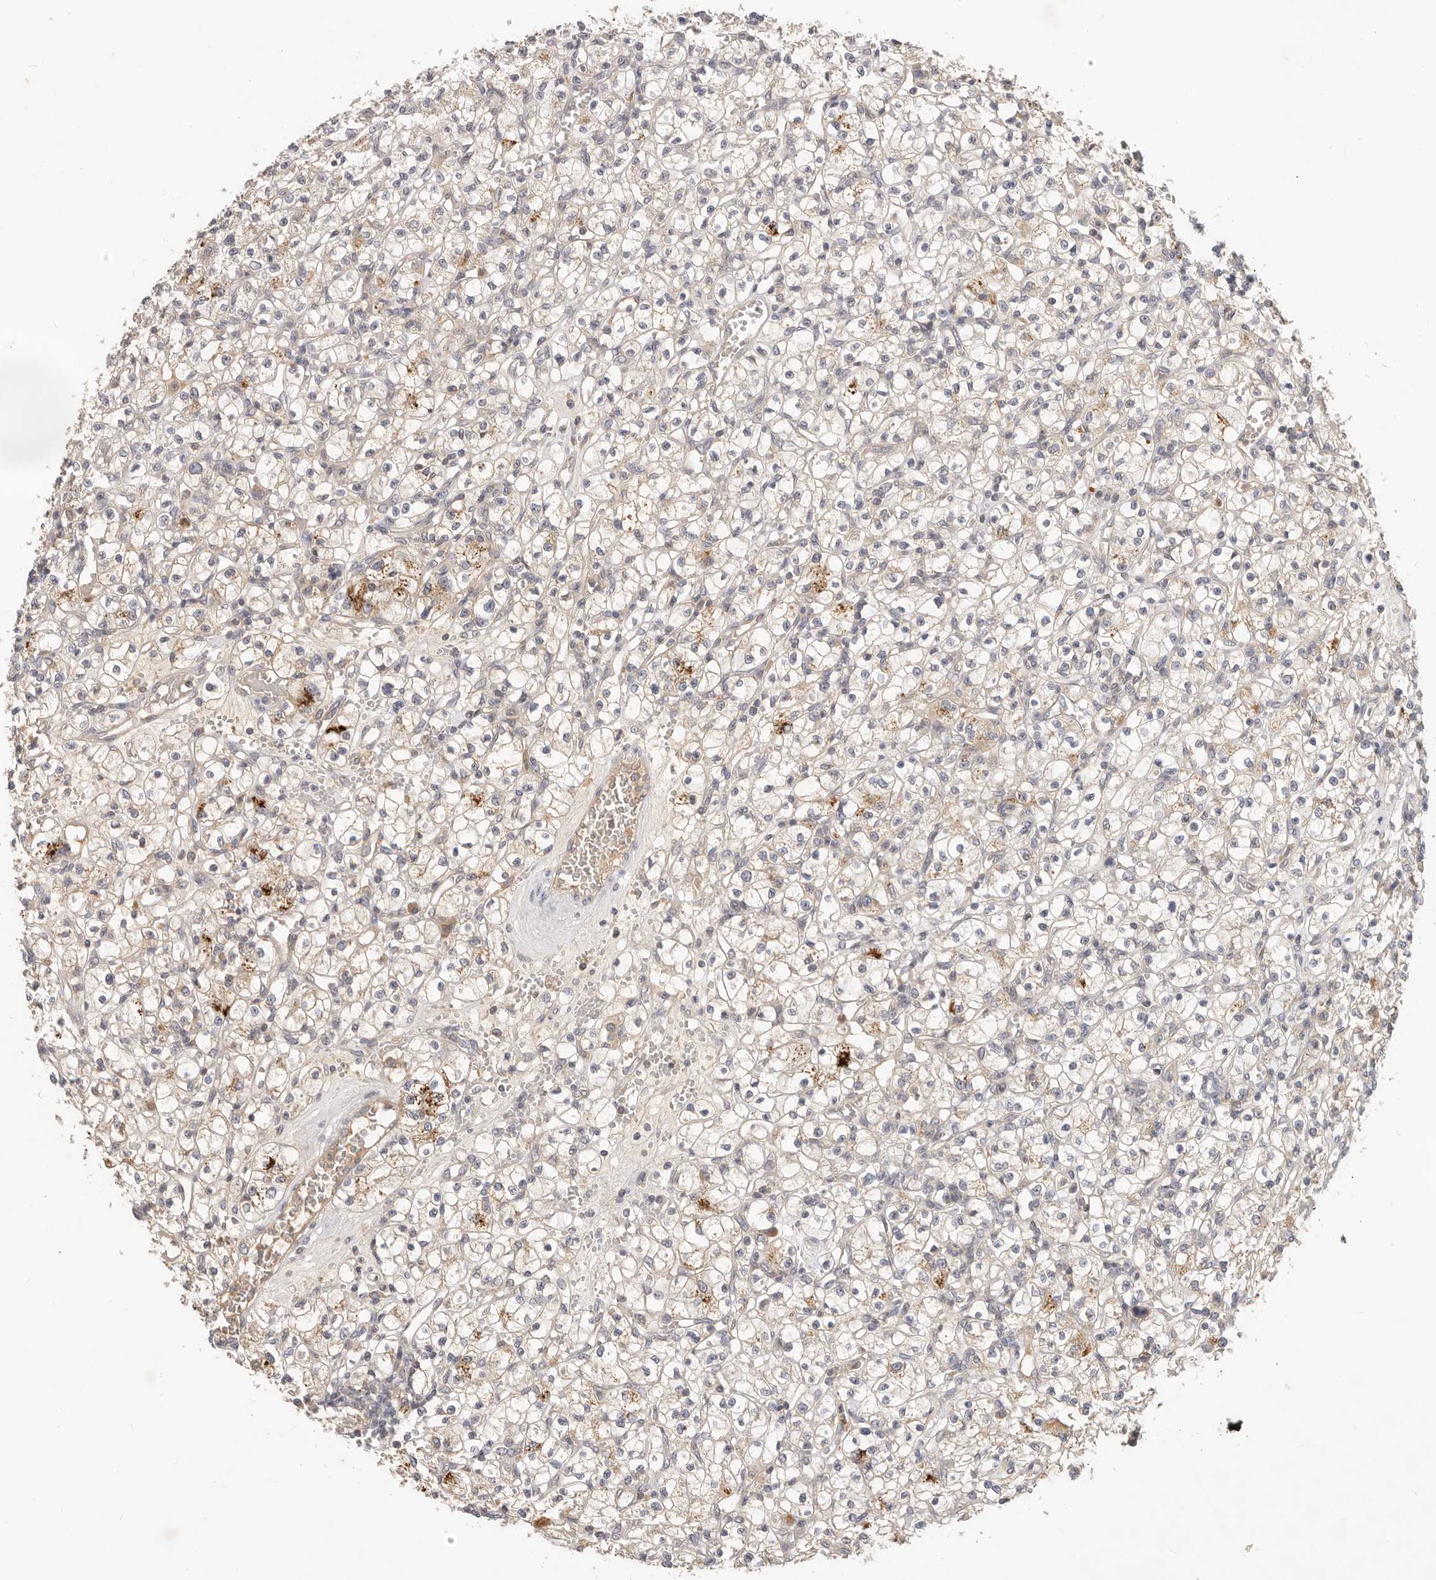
{"staining": {"intensity": "moderate", "quantity": "<25%", "location": "cytoplasmic/membranous"}, "tissue": "renal cancer", "cell_type": "Tumor cells", "image_type": "cancer", "snomed": [{"axis": "morphology", "description": "Adenocarcinoma, NOS"}, {"axis": "topography", "description": "Kidney"}], "caption": "Renal cancer stained with immunohistochemistry (IHC) demonstrates moderate cytoplasmic/membranous staining in about <25% of tumor cells.", "gene": "USP49", "patient": {"sex": "female", "age": 59}}